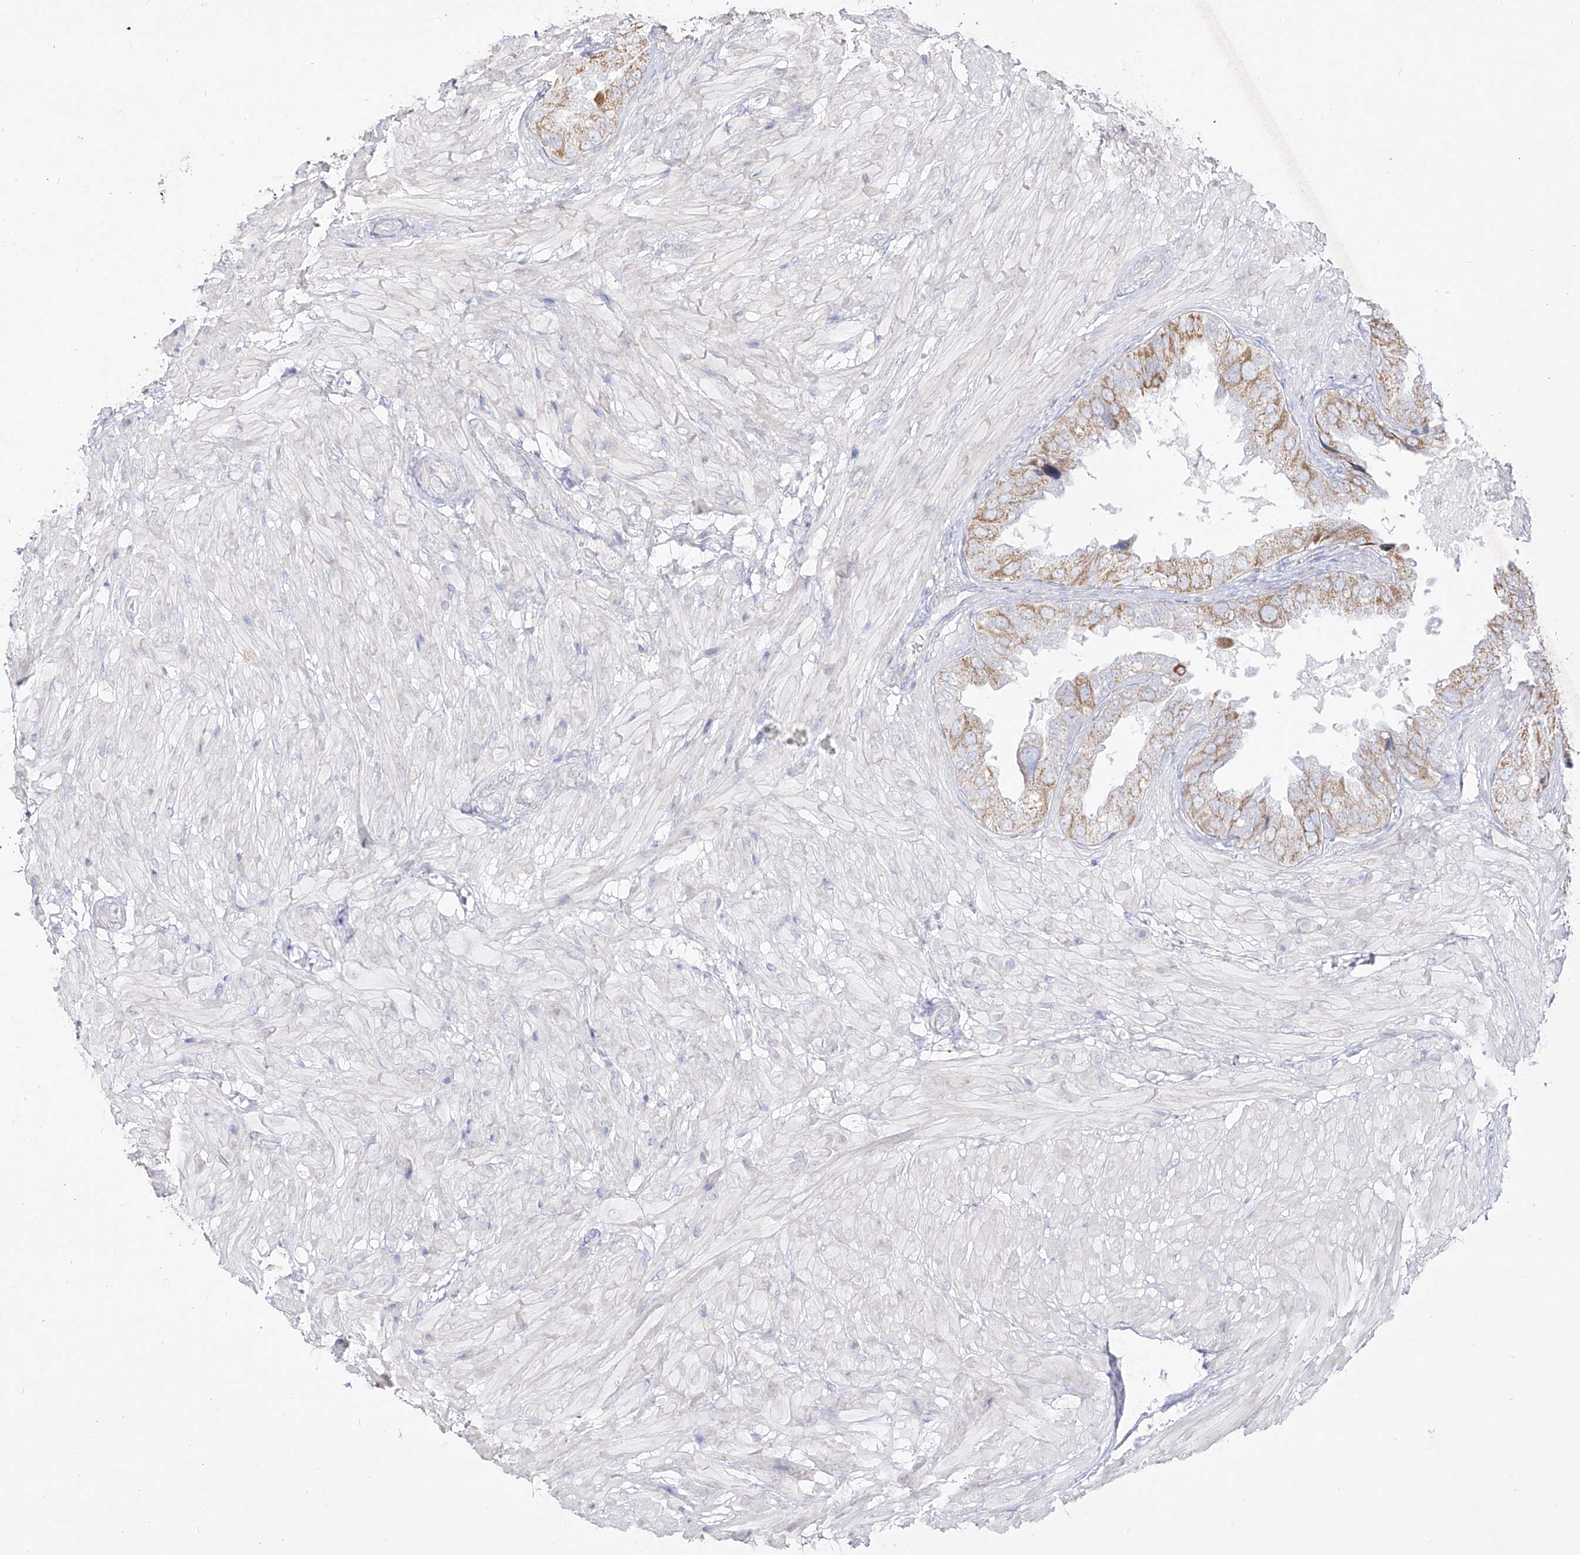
{"staining": {"intensity": "moderate", "quantity": "<25%", "location": "cytoplasmic/membranous"}, "tissue": "seminal vesicle", "cell_type": "Glandular cells", "image_type": "normal", "snomed": [{"axis": "morphology", "description": "Normal tissue, NOS"}, {"axis": "topography", "description": "Seminal veicle"}, {"axis": "topography", "description": "Peripheral nerve tissue"}], "caption": "Seminal vesicle stained with immunohistochemistry demonstrates moderate cytoplasmic/membranous expression in approximately <25% of glandular cells.", "gene": "RCHY1", "patient": {"sex": "male", "age": 63}}